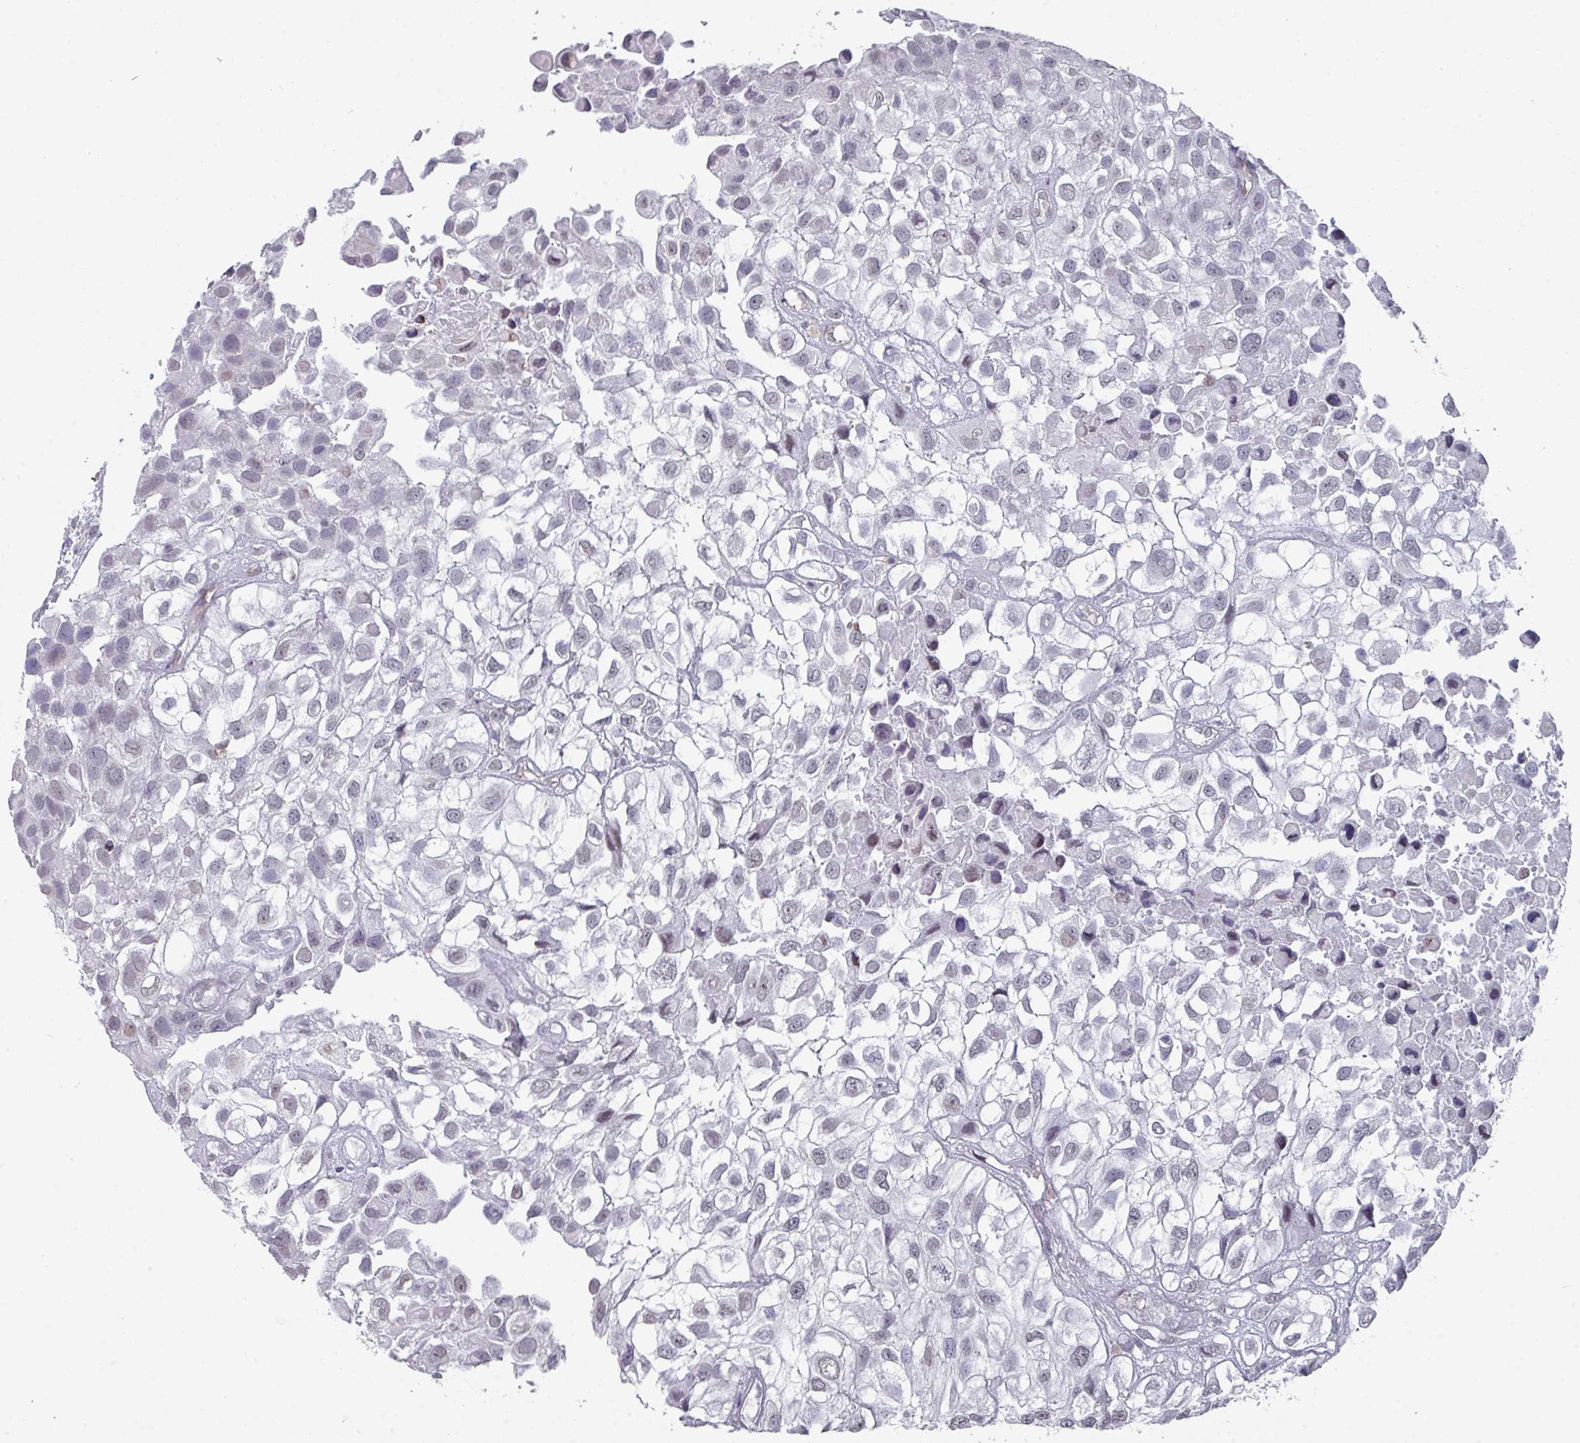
{"staining": {"intensity": "weak", "quantity": "<25%", "location": "nuclear"}, "tissue": "urothelial cancer", "cell_type": "Tumor cells", "image_type": "cancer", "snomed": [{"axis": "morphology", "description": "Urothelial carcinoma, High grade"}, {"axis": "topography", "description": "Urinary bladder"}], "caption": "A high-resolution histopathology image shows IHC staining of urothelial cancer, which reveals no significant staining in tumor cells. (Stains: DAB immunohistochemistry (IHC) with hematoxylin counter stain, Microscopy: brightfield microscopy at high magnification).", "gene": "RASAL3", "patient": {"sex": "male", "age": 56}}